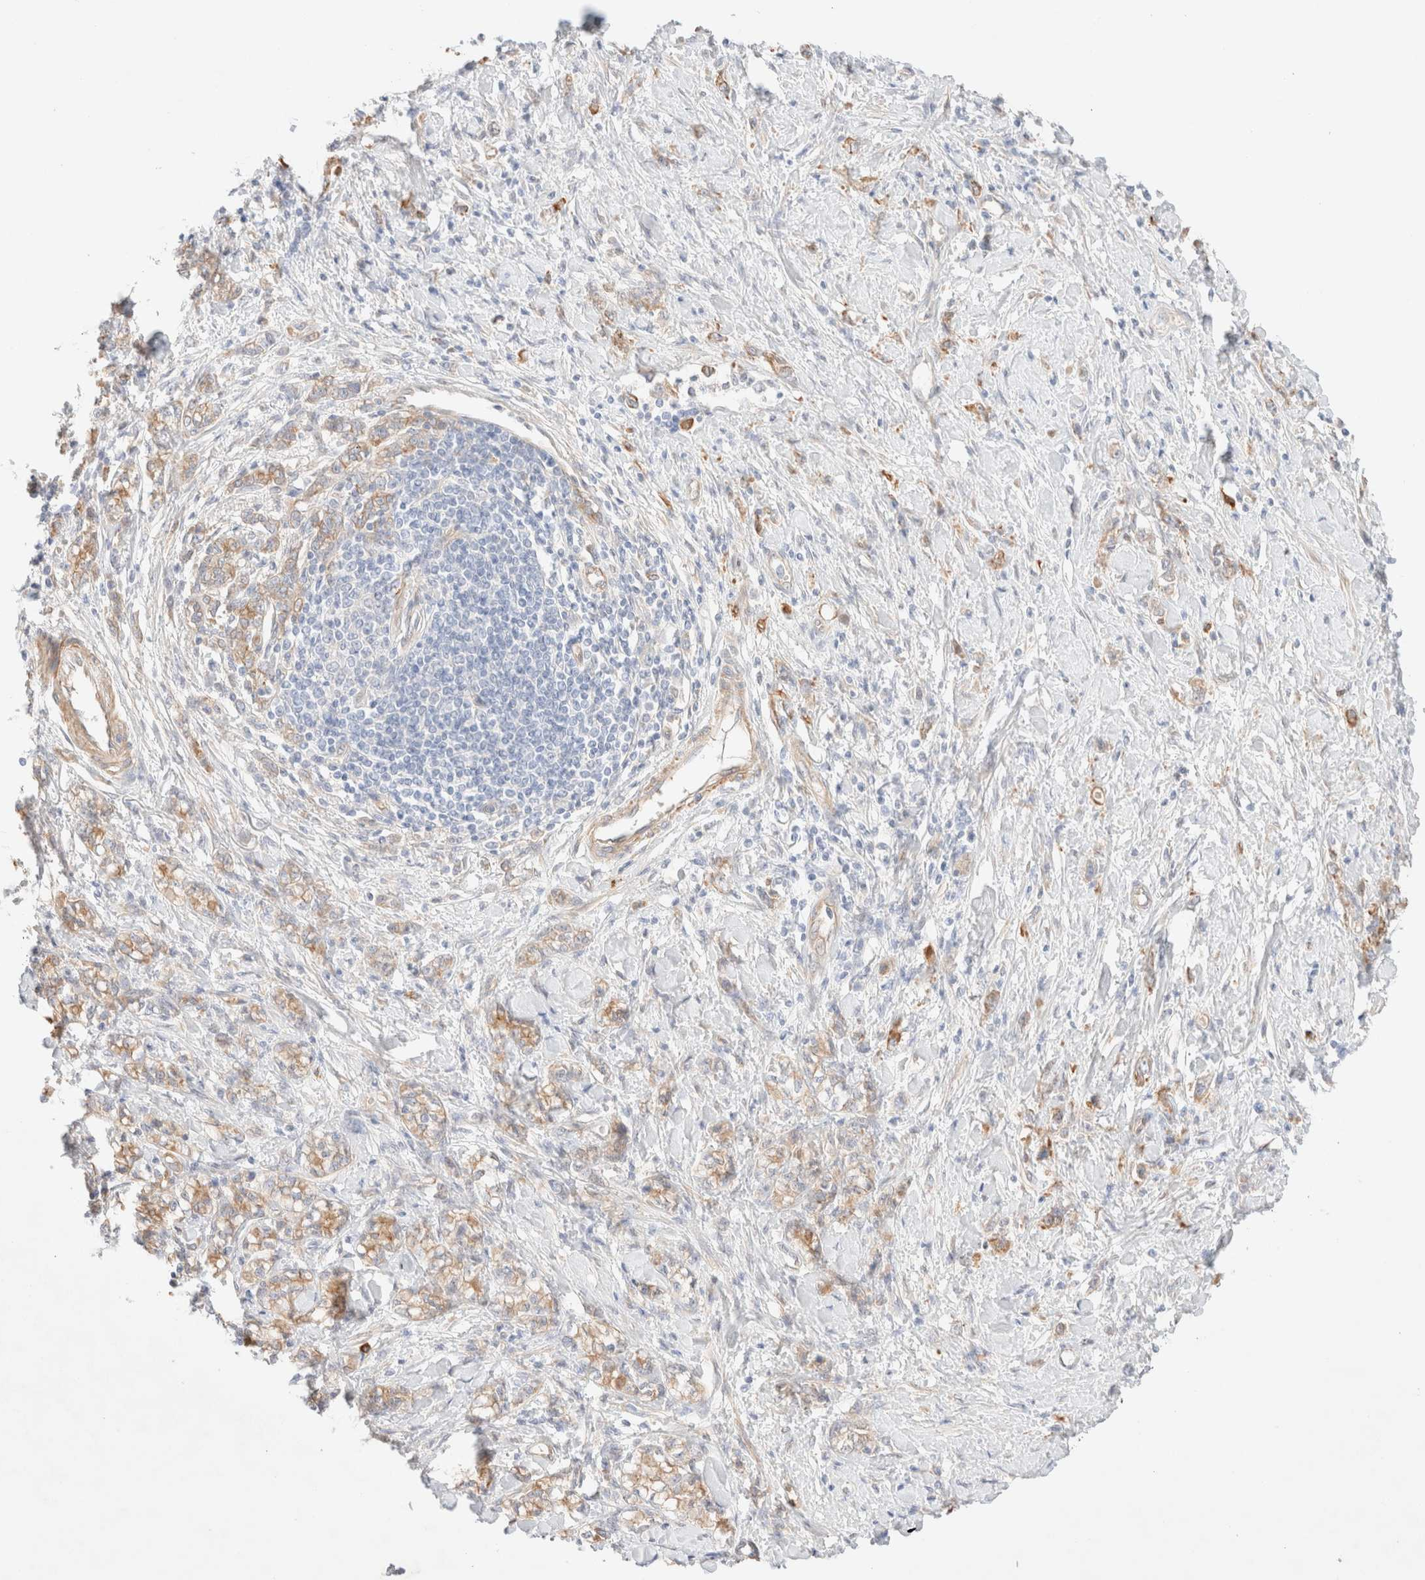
{"staining": {"intensity": "weak", "quantity": ">75%", "location": "cytoplasmic/membranous"}, "tissue": "stomach cancer", "cell_type": "Tumor cells", "image_type": "cancer", "snomed": [{"axis": "morphology", "description": "Adenocarcinoma, NOS"}, {"axis": "topography", "description": "Stomach"}], "caption": "An image of adenocarcinoma (stomach) stained for a protein exhibits weak cytoplasmic/membranous brown staining in tumor cells.", "gene": "NIBAN2", "patient": {"sex": "female", "age": 76}}